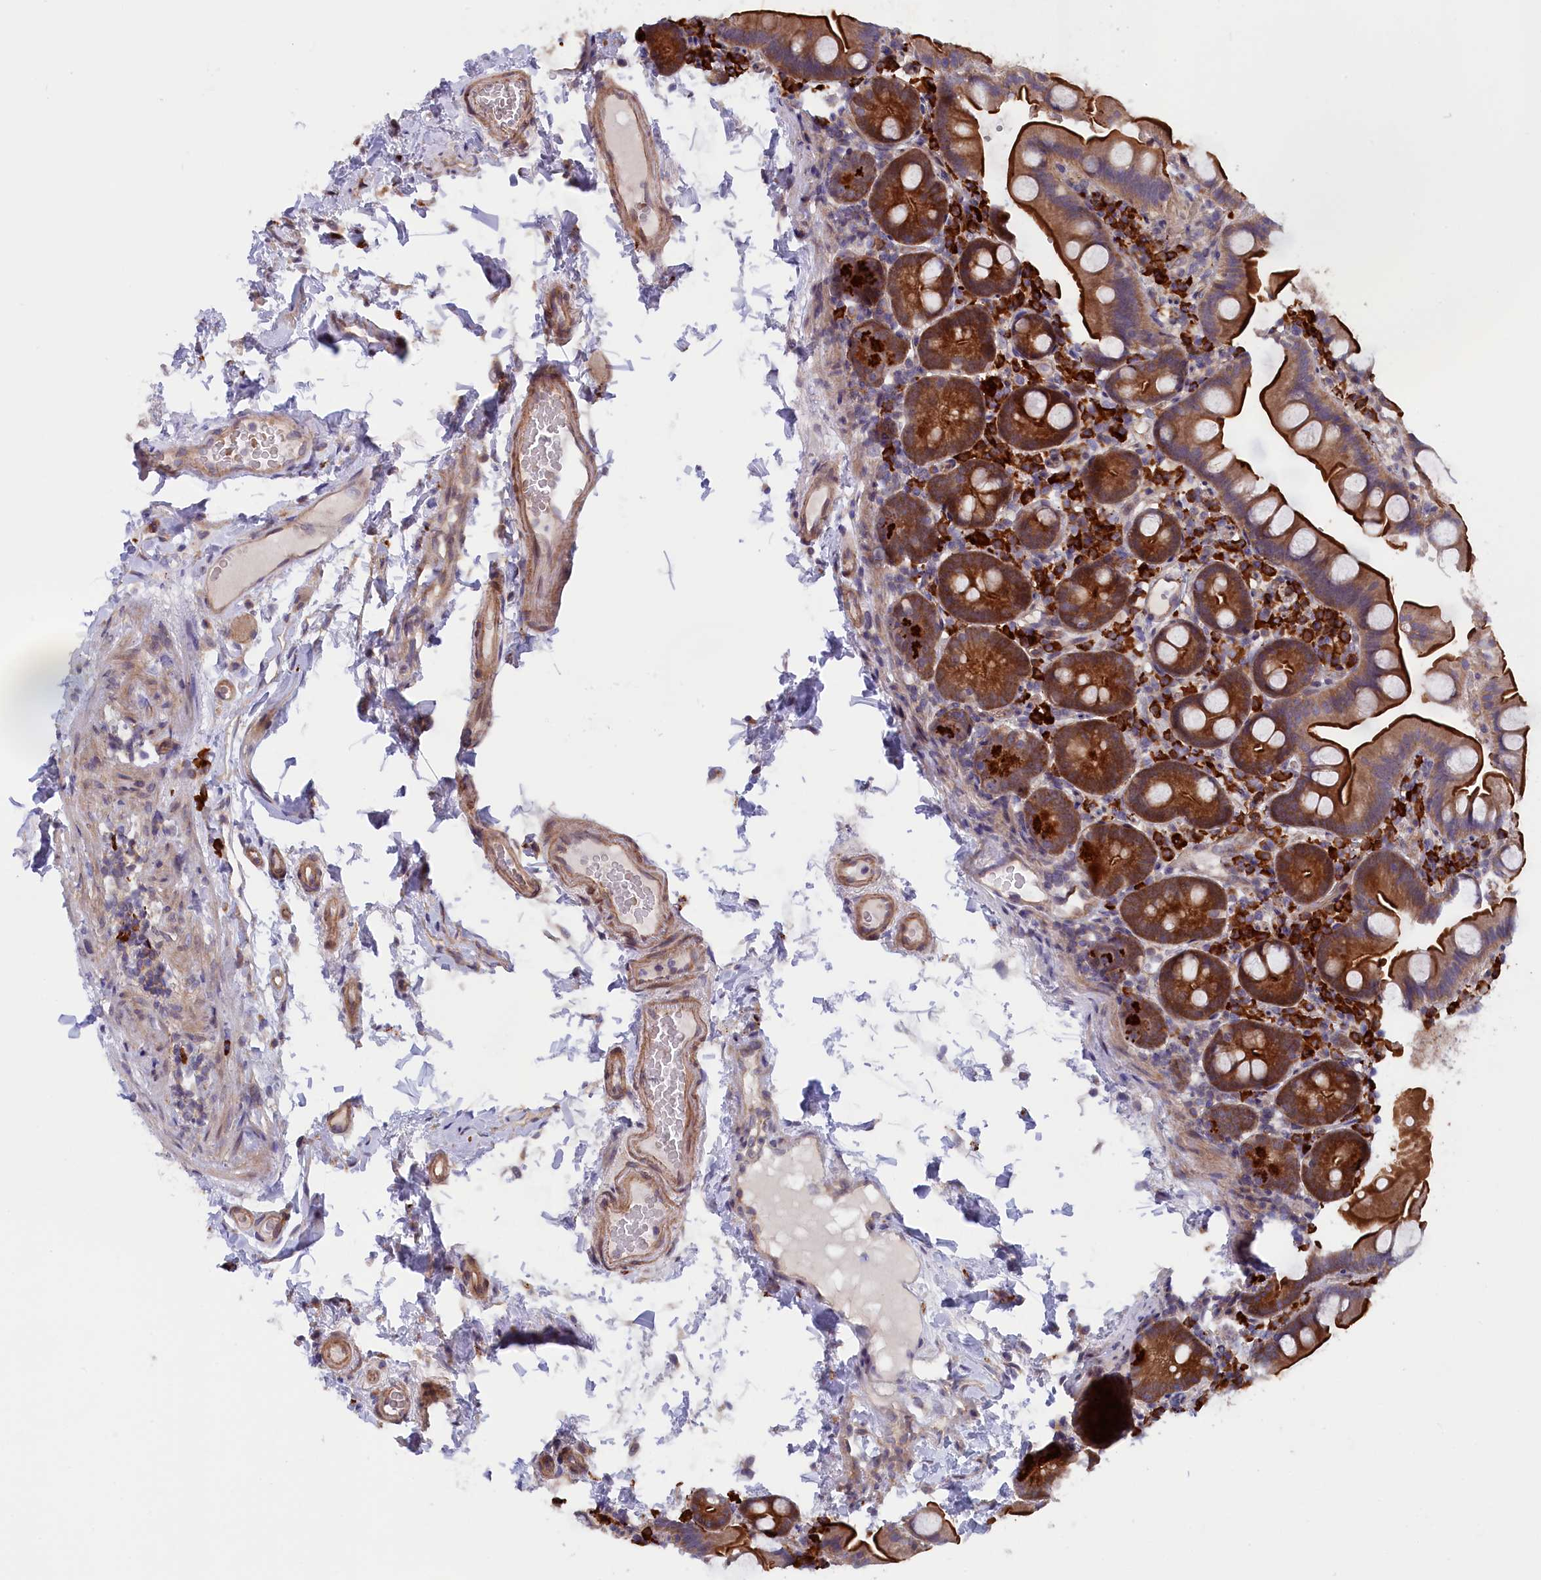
{"staining": {"intensity": "strong", "quantity": "25%-75%", "location": "cytoplasmic/membranous"}, "tissue": "small intestine", "cell_type": "Glandular cells", "image_type": "normal", "snomed": [{"axis": "morphology", "description": "Normal tissue, NOS"}, {"axis": "topography", "description": "Small intestine"}], "caption": "This image demonstrates IHC staining of unremarkable human small intestine, with high strong cytoplasmic/membranous expression in approximately 25%-75% of glandular cells.", "gene": "JPT2", "patient": {"sex": "female", "age": 68}}